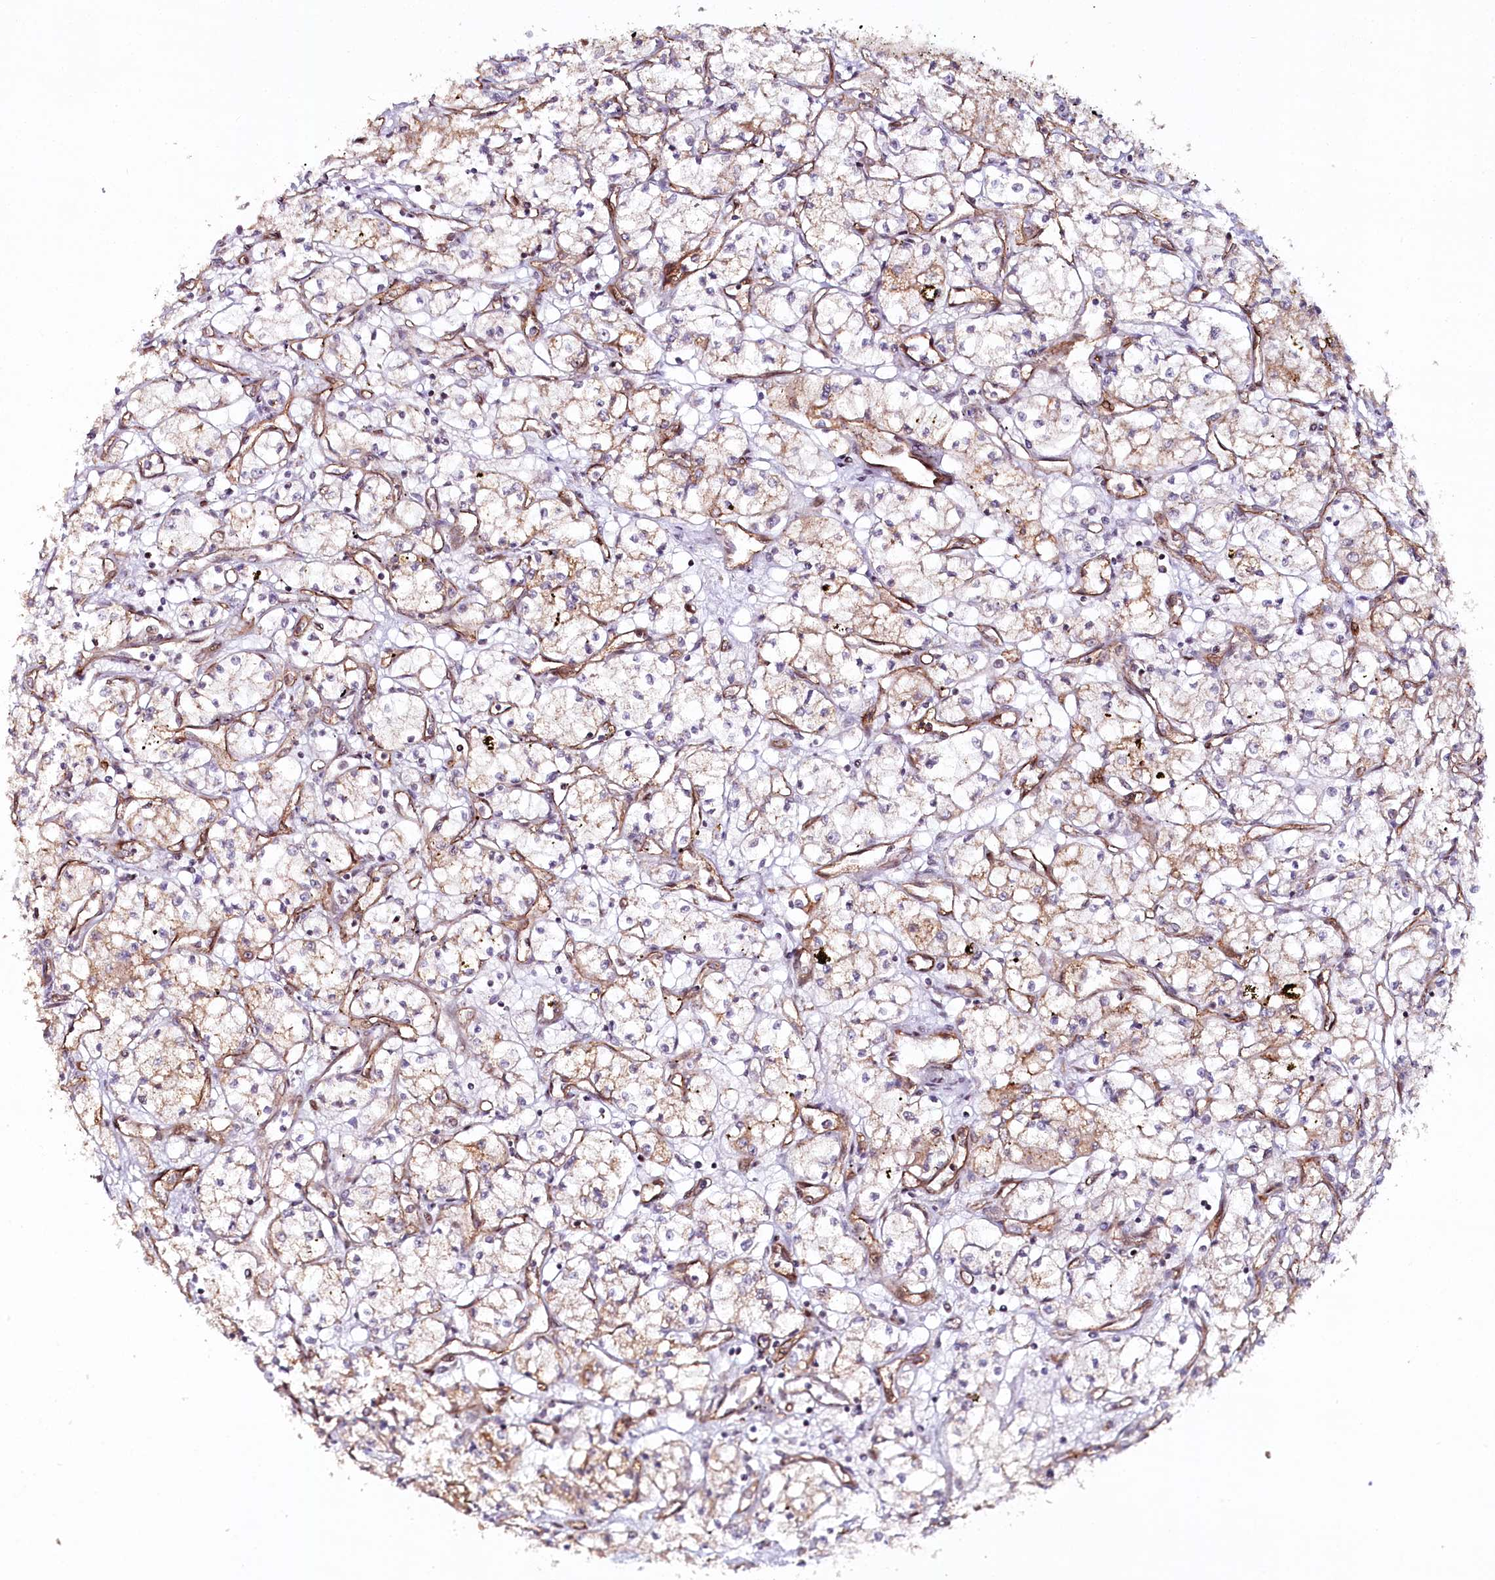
{"staining": {"intensity": "weak", "quantity": "<25%", "location": "cytoplasmic/membranous"}, "tissue": "renal cancer", "cell_type": "Tumor cells", "image_type": "cancer", "snomed": [{"axis": "morphology", "description": "Adenocarcinoma, NOS"}, {"axis": "topography", "description": "Kidney"}], "caption": "Human renal adenocarcinoma stained for a protein using immunohistochemistry demonstrates no expression in tumor cells.", "gene": "COPG1", "patient": {"sex": "male", "age": 59}}